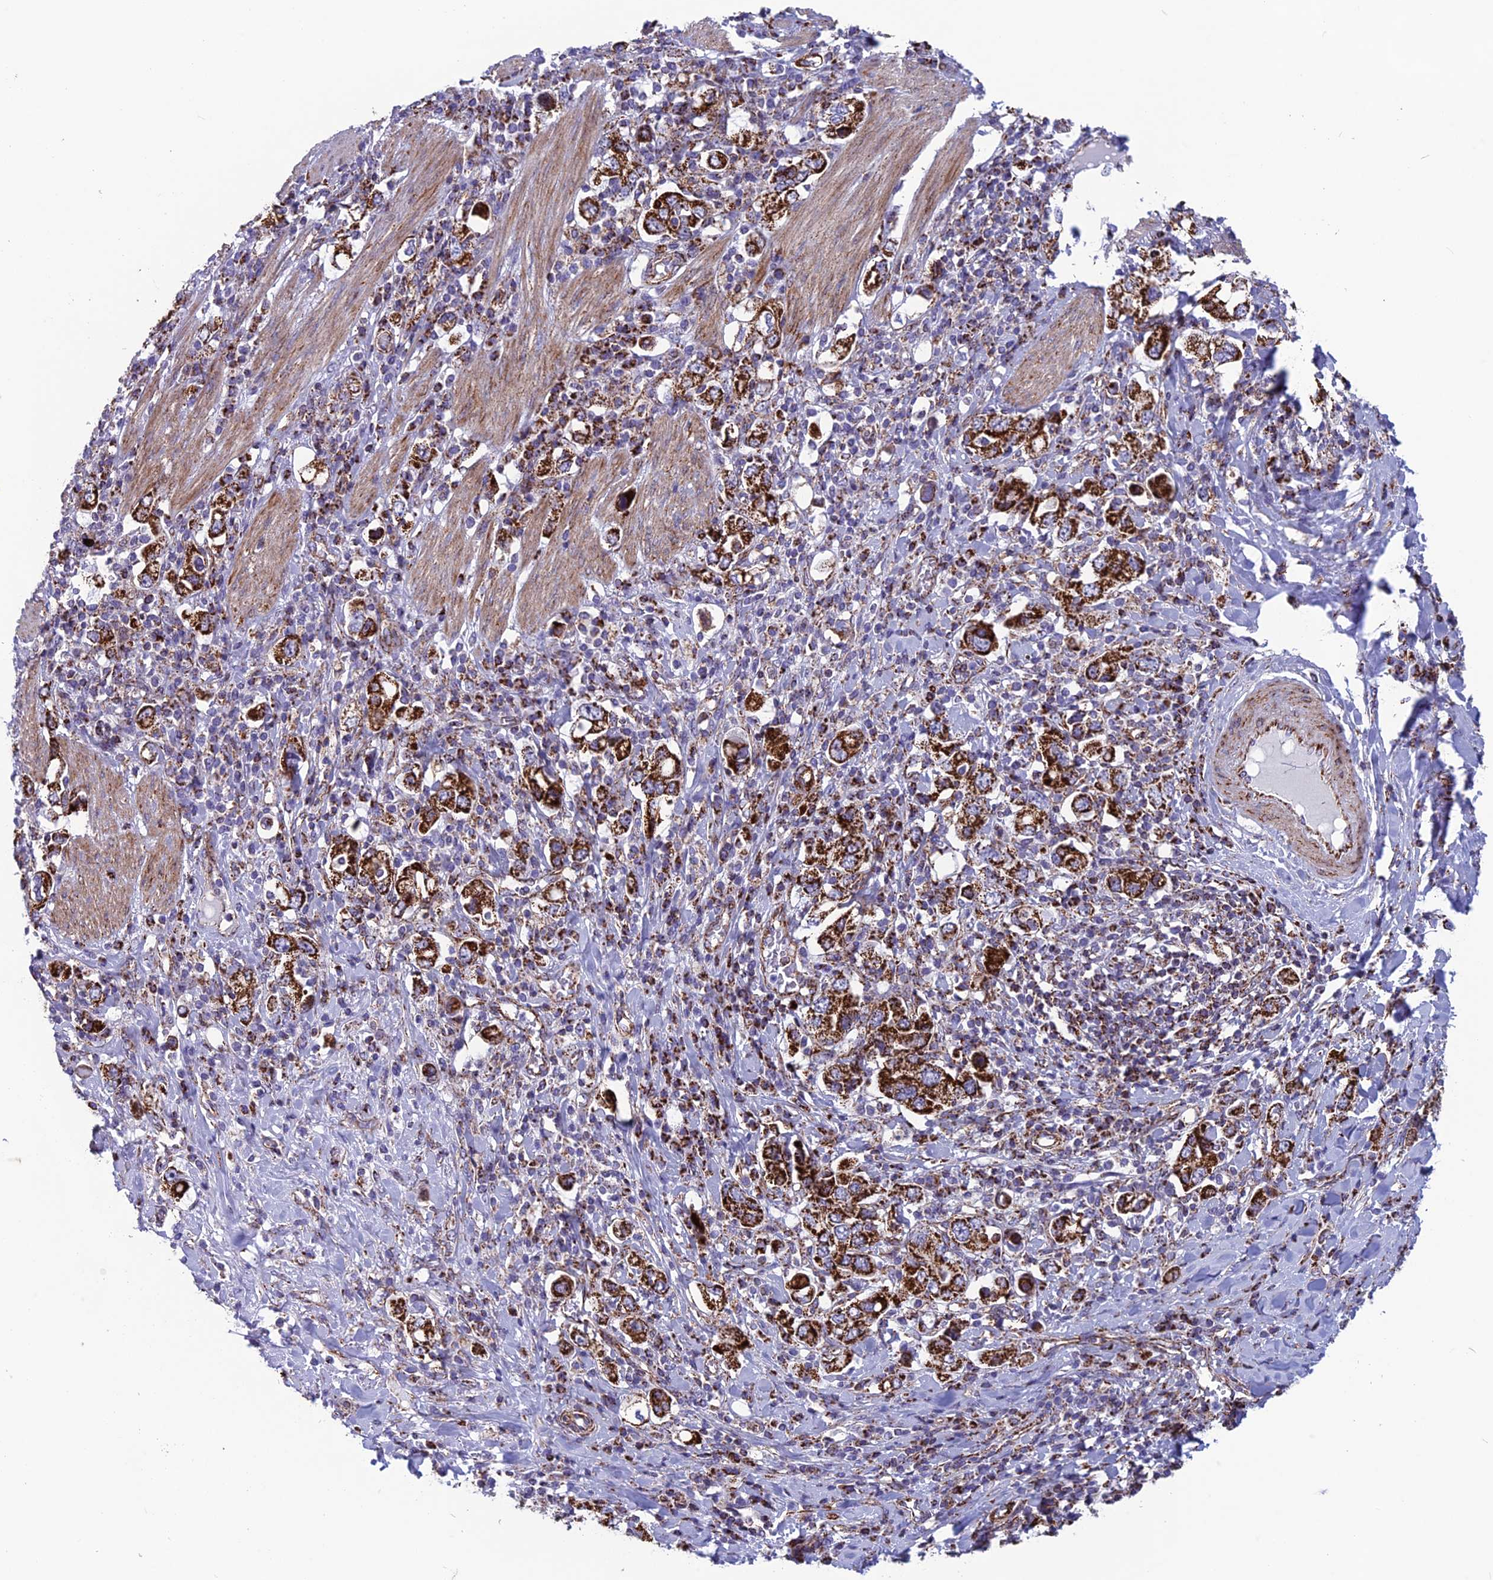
{"staining": {"intensity": "strong", "quantity": ">75%", "location": "cytoplasmic/membranous"}, "tissue": "stomach cancer", "cell_type": "Tumor cells", "image_type": "cancer", "snomed": [{"axis": "morphology", "description": "Adenocarcinoma, NOS"}, {"axis": "topography", "description": "Stomach, upper"}], "caption": "This photomicrograph shows immunohistochemistry staining of human adenocarcinoma (stomach), with high strong cytoplasmic/membranous expression in approximately >75% of tumor cells.", "gene": "MRPS18B", "patient": {"sex": "male", "age": 62}}